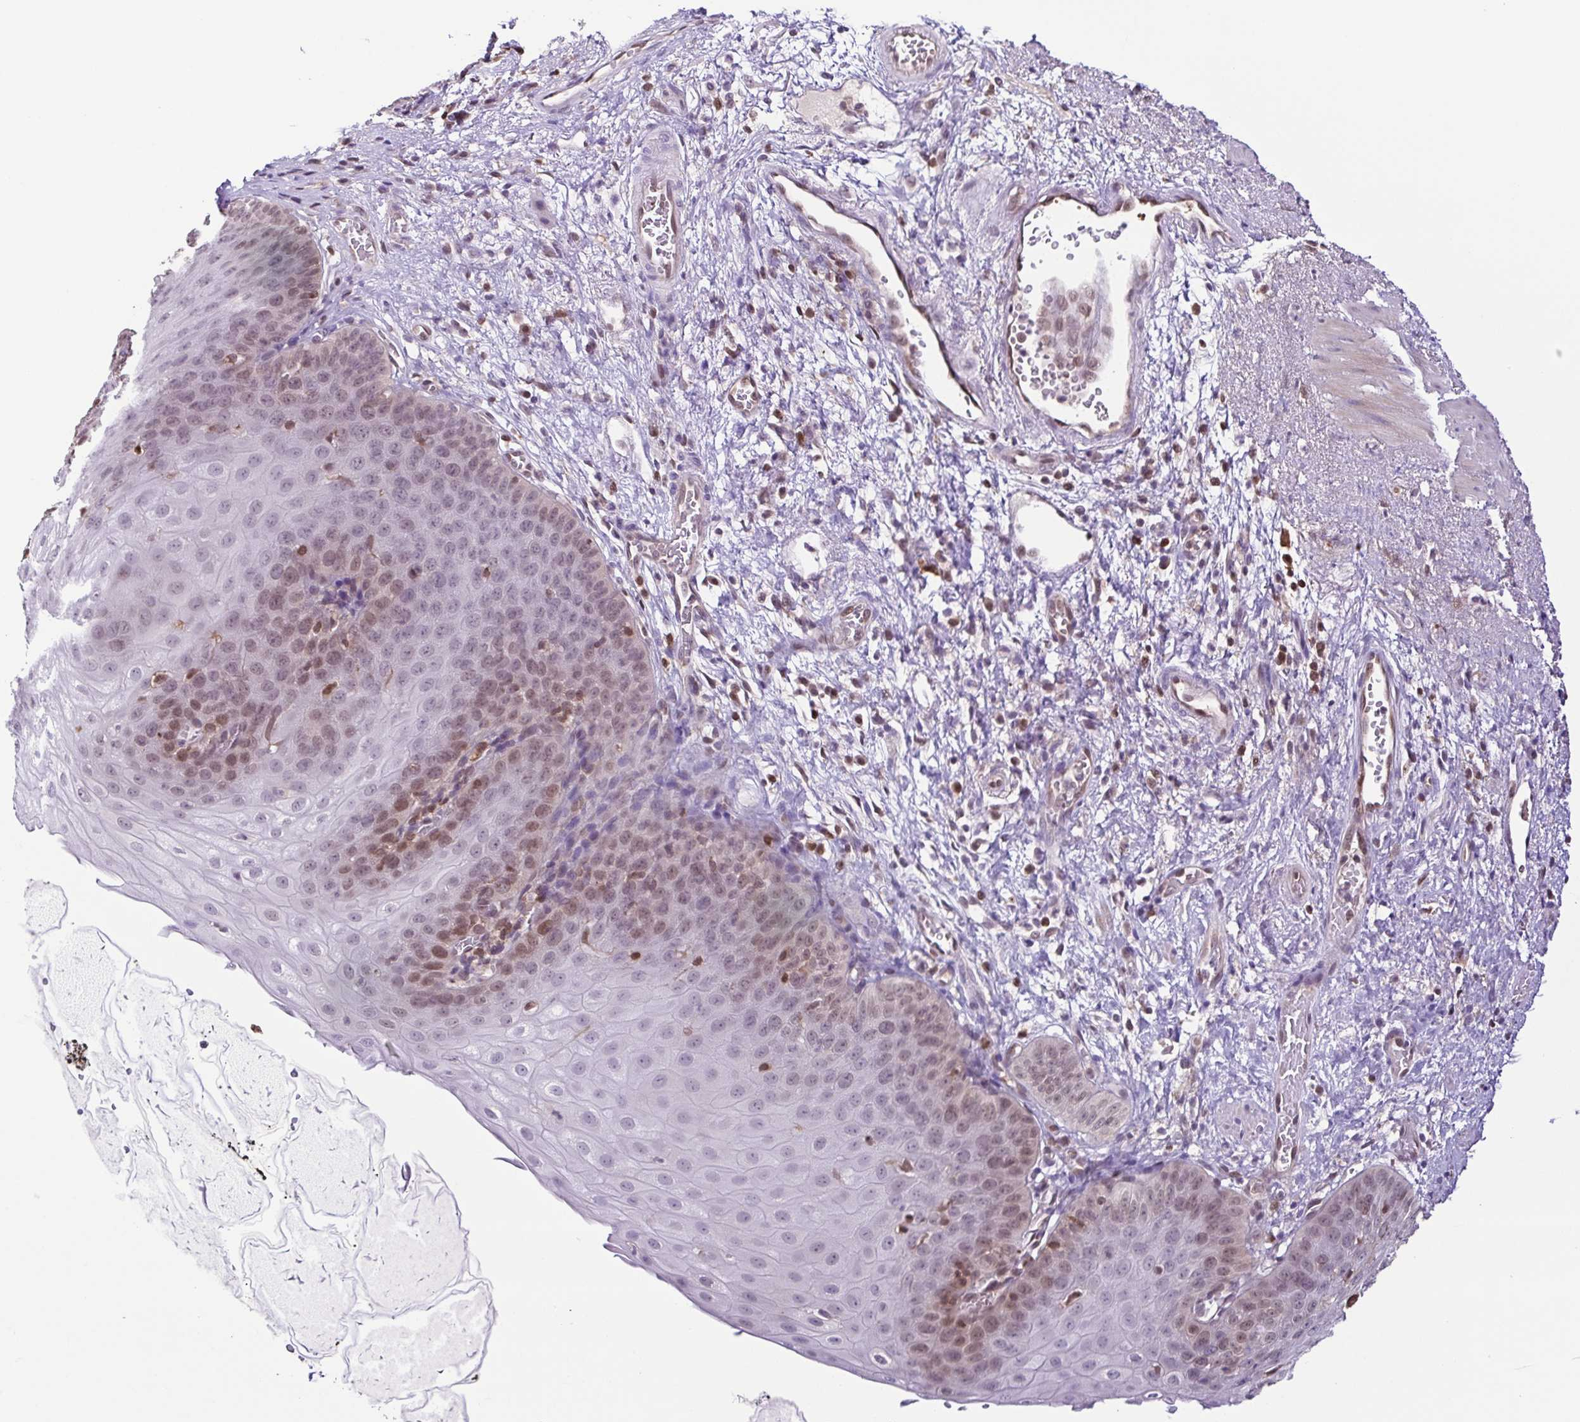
{"staining": {"intensity": "weak", "quantity": "25%-75%", "location": "nuclear"}, "tissue": "esophagus", "cell_type": "Squamous epithelial cells", "image_type": "normal", "snomed": [{"axis": "morphology", "description": "Normal tissue, NOS"}, {"axis": "topography", "description": "Esophagus"}], "caption": "DAB immunohistochemical staining of normal esophagus reveals weak nuclear protein staining in approximately 25%-75% of squamous epithelial cells. Ihc stains the protein in brown and the nuclei are stained blue.", "gene": "PSMB9", "patient": {"sex": "male", "age": 71}}